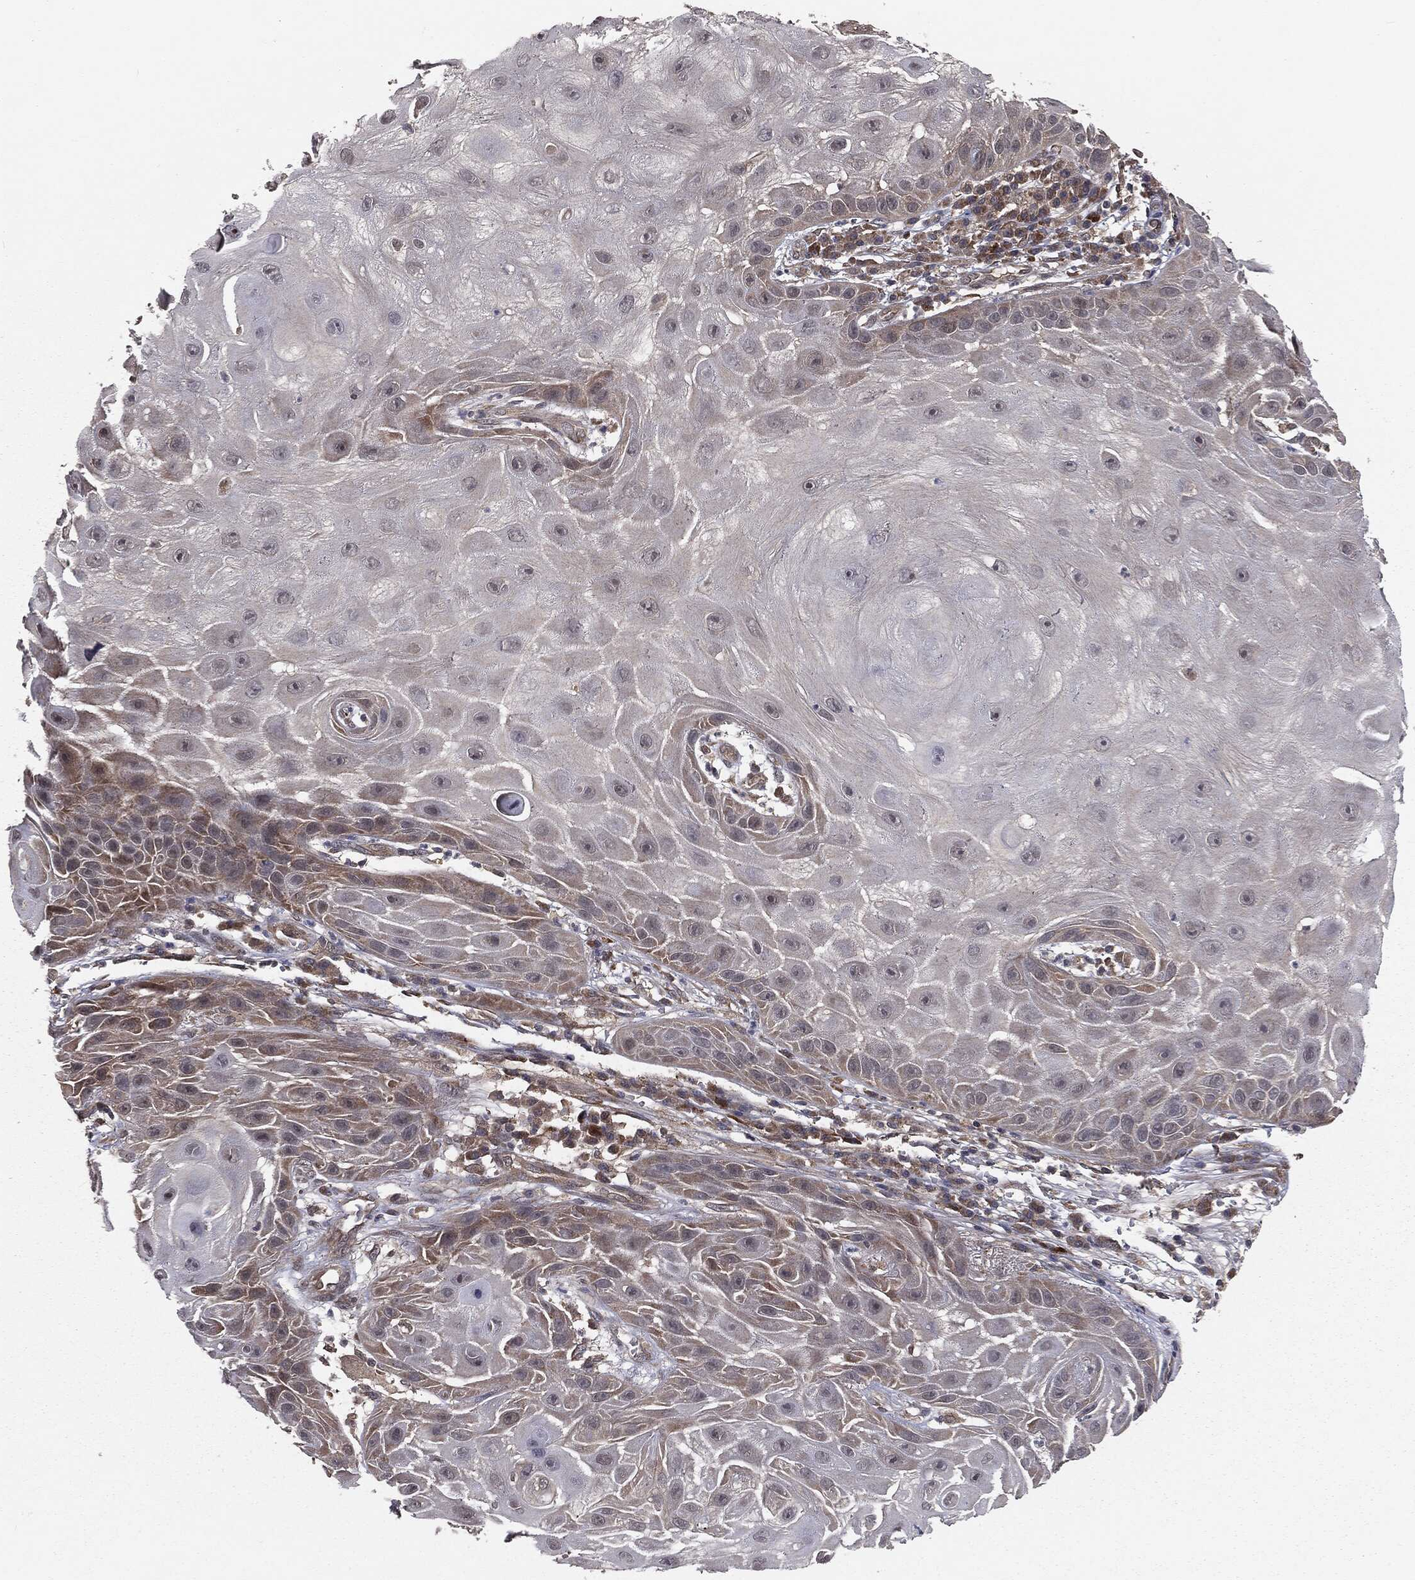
{"staining": {"intensity": "weak", "quantity": "25%-75%", "location": "cytoplasmic/membranous"}, "tissue": "skin cancer", "cell_type": "Tumor cells", "image_type": "cancer", "snomed": [{"axis": "morphology", "description": "Normal tissue, NOS"}, {"axis": "morphology", "description": "Squamous cell carcinoma, NOS"}, {"axis": "topography", "description": "Skin"}], "caption": "This photomicrograph shows immunohistochemistry (IHC) staining of human squamous cell carcinoma (skin), with low weak cytoplasmic/membranous positivity in approximately 25%-75% of tumor cells.", "gene": "FBXO7", "patient": {"sex": "male", "age": 79}}